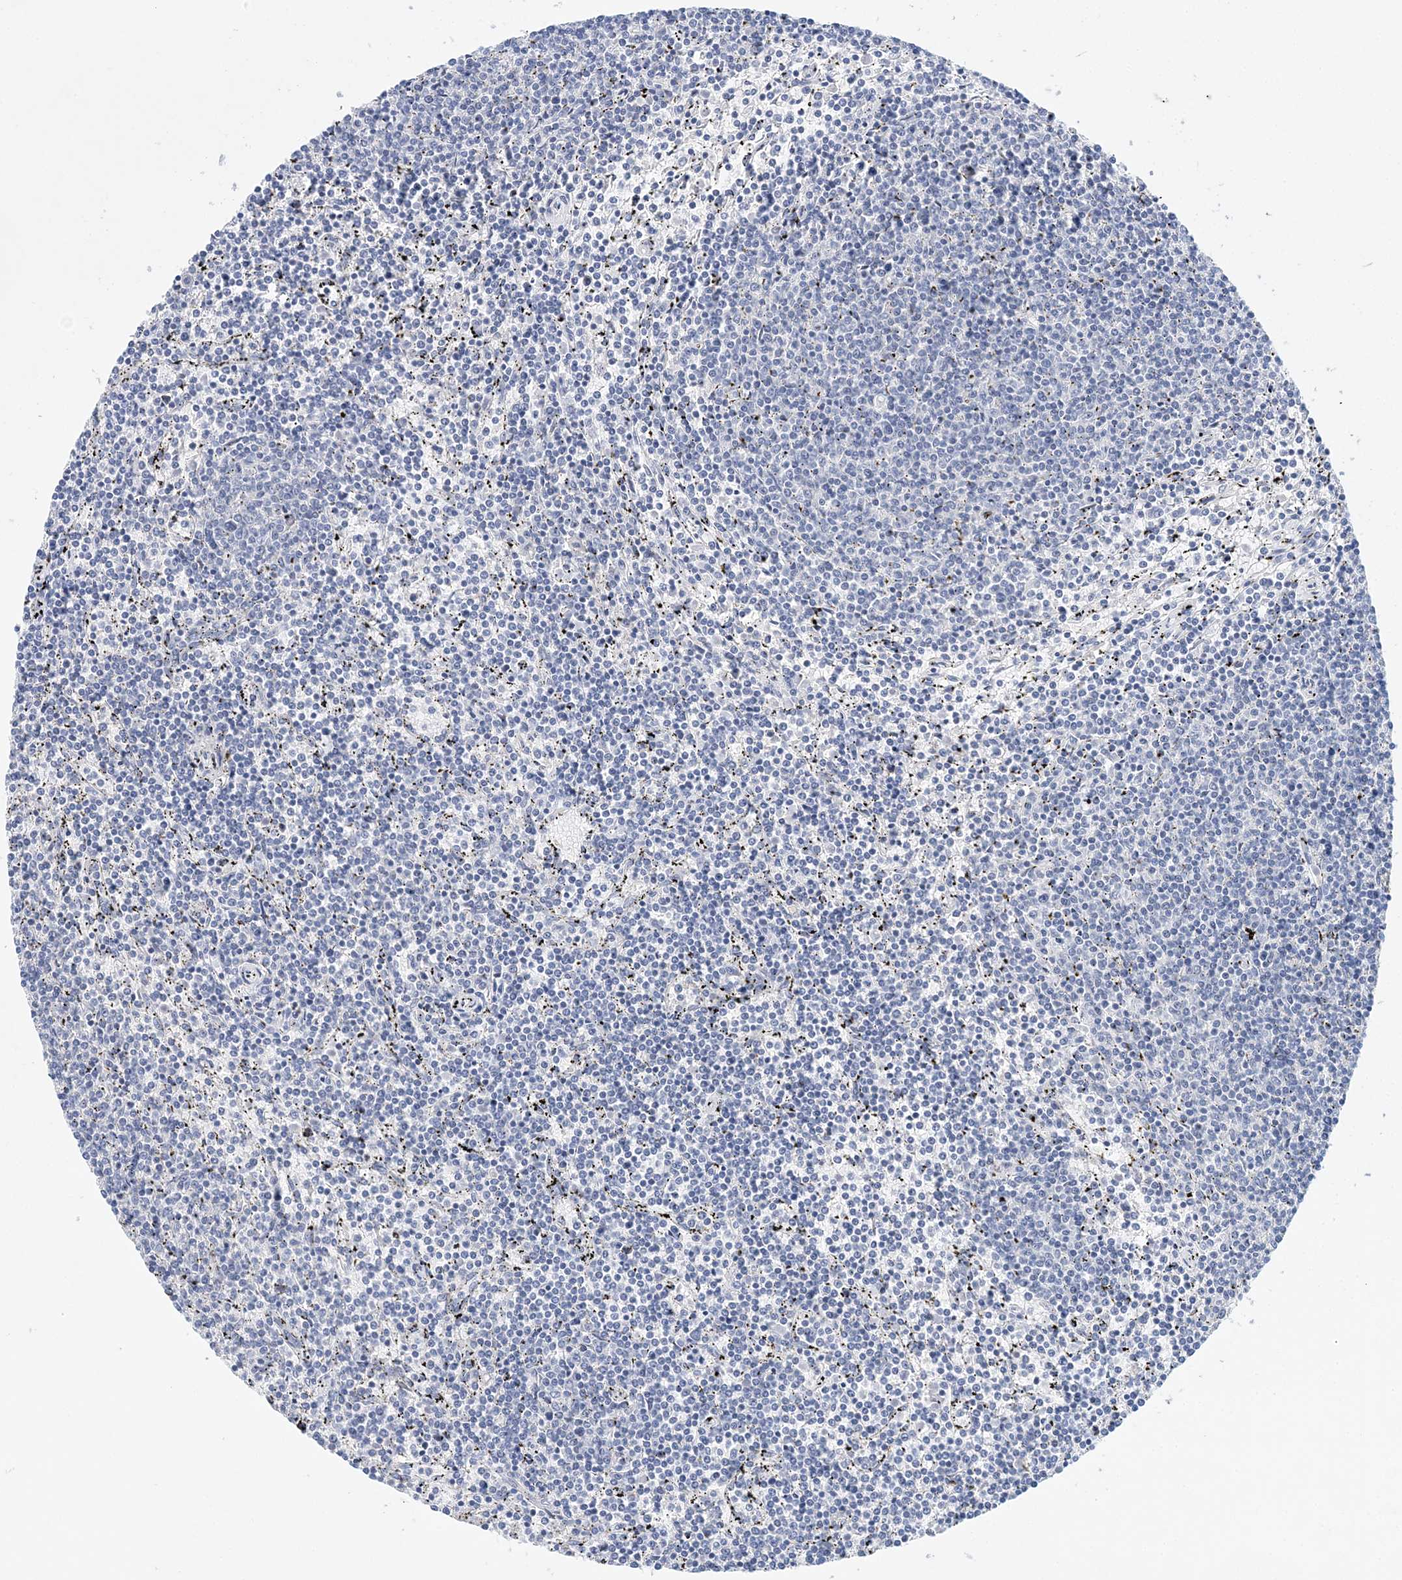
{"staining": {"intensity": "negative", "quantity": "none", "location": "none"}, "tissue": "lymphoma", "cell_type": "Tumor cells", "image_type": "cancer", "snomed": [{"axis": "morphology", "description": "Malignant lymphoma, non-Hodgkin's type, Low grade"}, {"axis": "topography", "description": "Spleen"}], "caption": "This is an IHC photomicrograph of human lymphoma. There is no expression in tumor cells.", "gene": "LRRIQ4", "patient": {"sex": "female", "age": 50}}